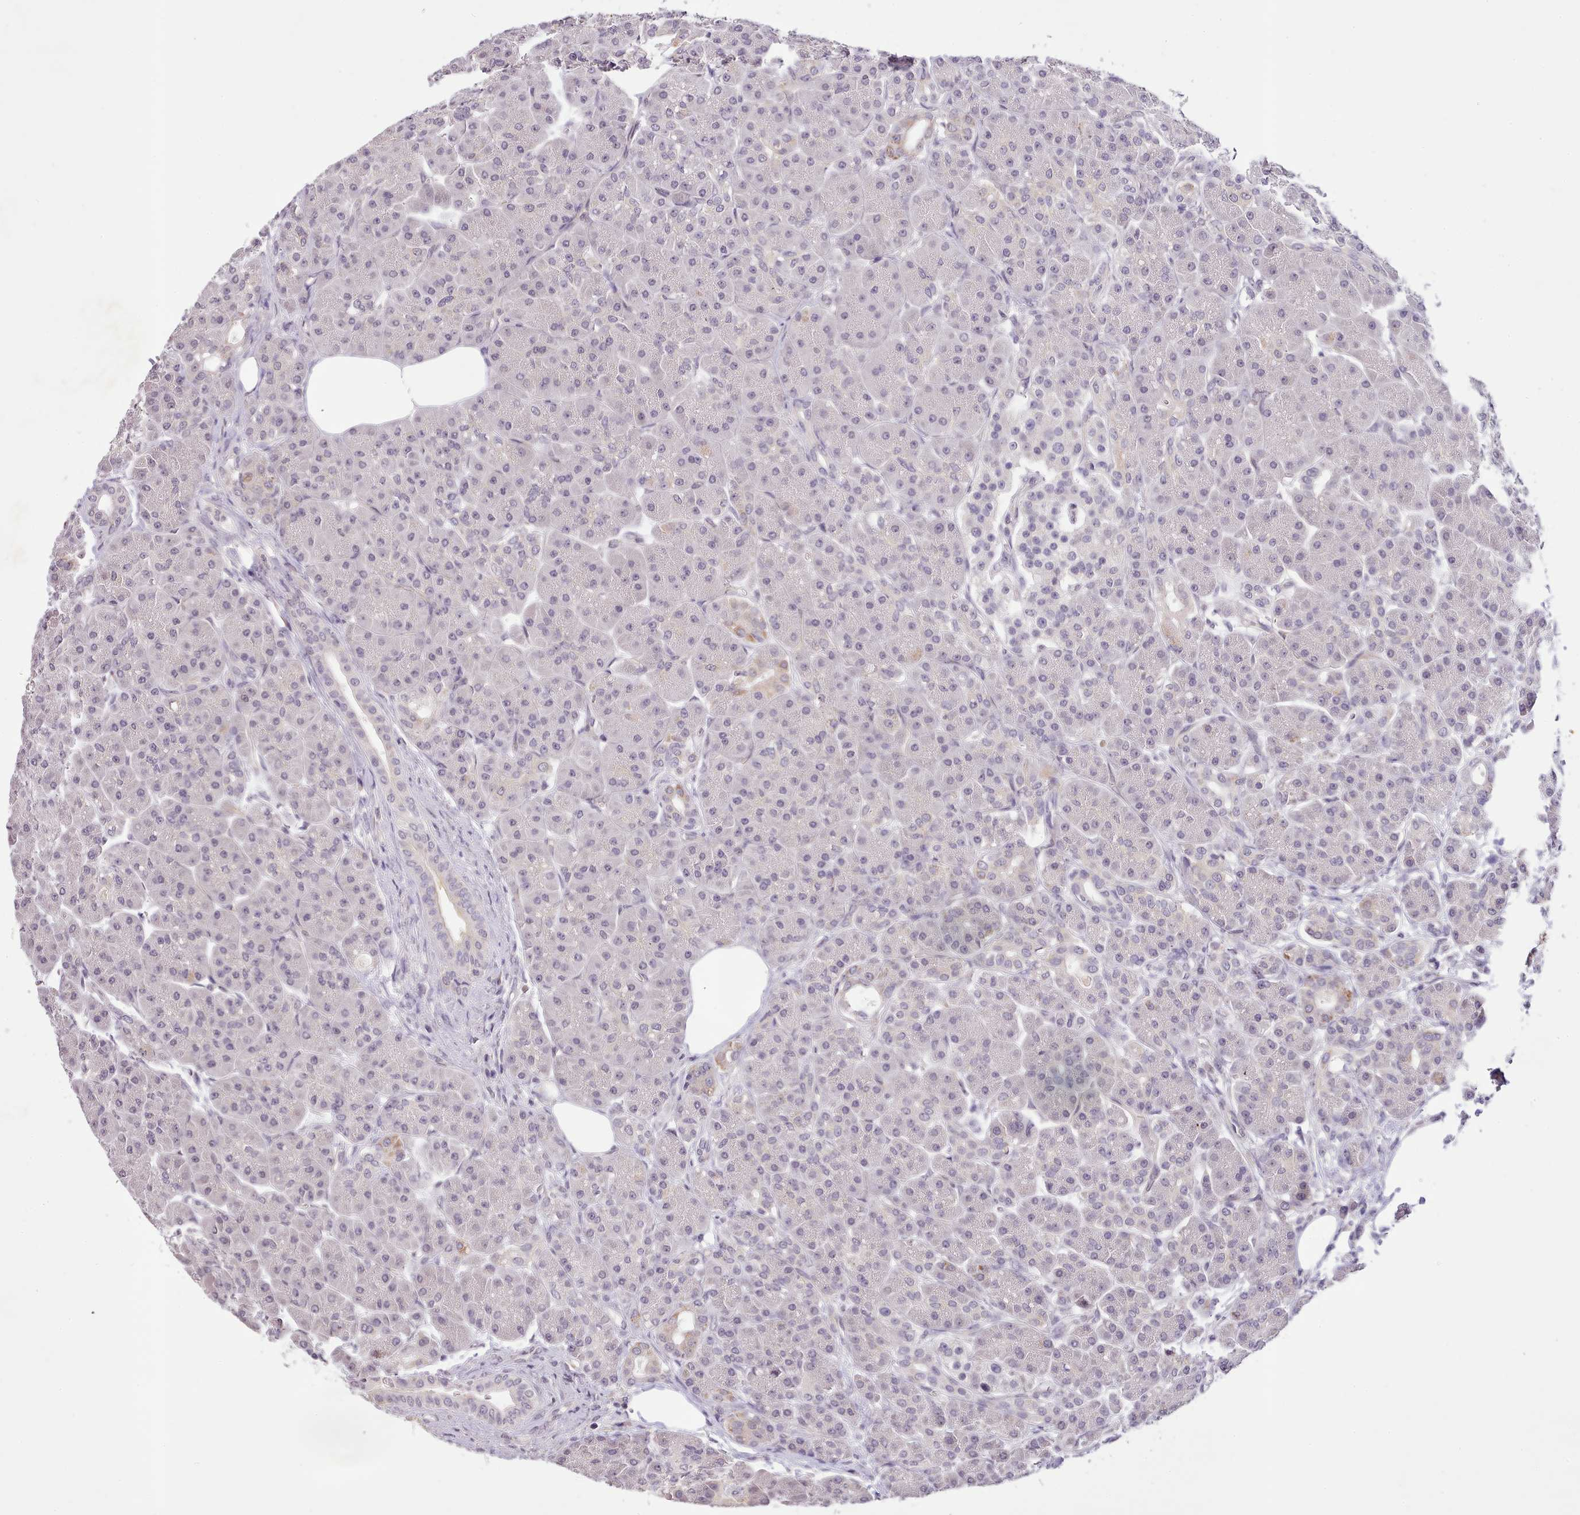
{"staining": {"intensity": "negative", "quantity": "none", "location": "none"}, "tissue": "pancreas", "cell_type": "Exocrine glandular cells", "image_type": "normal", "snomed": [{"axis": "morphology", "description": "Normal tissue, NOS"}, {"axis": "topography", "description": "Pancreas"}], "caption": "Human pancreas stained for a protein using IHC displays no positivity in exocrine glandular cells.", "gene": "ZNF658", "patient": {"sex": "male", "age": 63}}